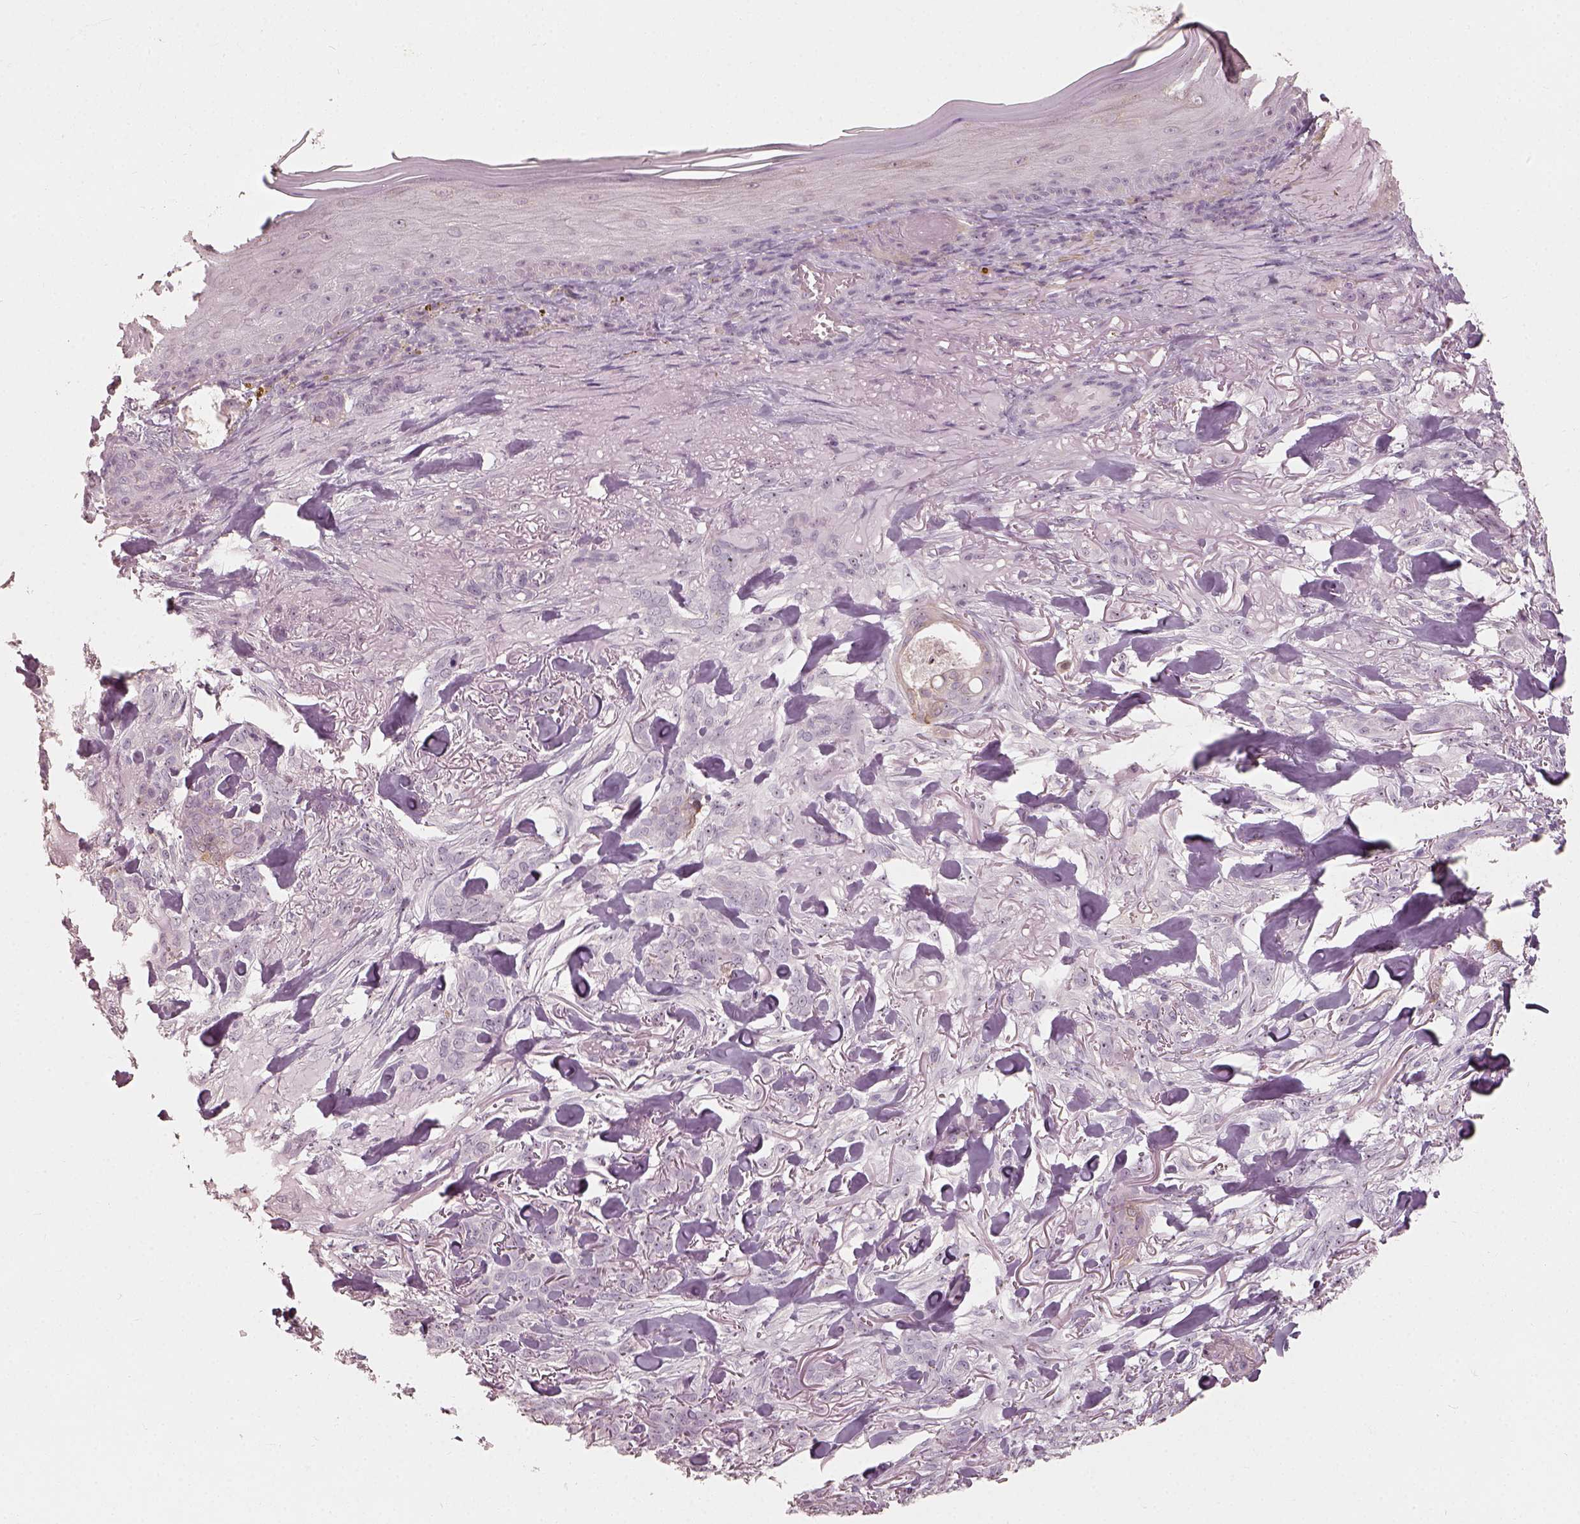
{"staining": {"intensity": "negative", "quantity": "none", "location": "none"}, "tissue": "skin cancer", "cell_type": "Tumor cells", "image_type": "cancer", "snomed": [{"axis": "morphology", "description": "Basal cell carcinoma"}, {"axis": "topography", "description": "Skin"}], "caption": "Micrograph shows no significant protein expression in tumor cells of skin cancer (basal cell carcinoma). (Brightfield microscopy of DAB immunohistochemistry (IHC) at high magnification).", "gene": "CDS1", "patient": {"sex": "female", "age": 61}}